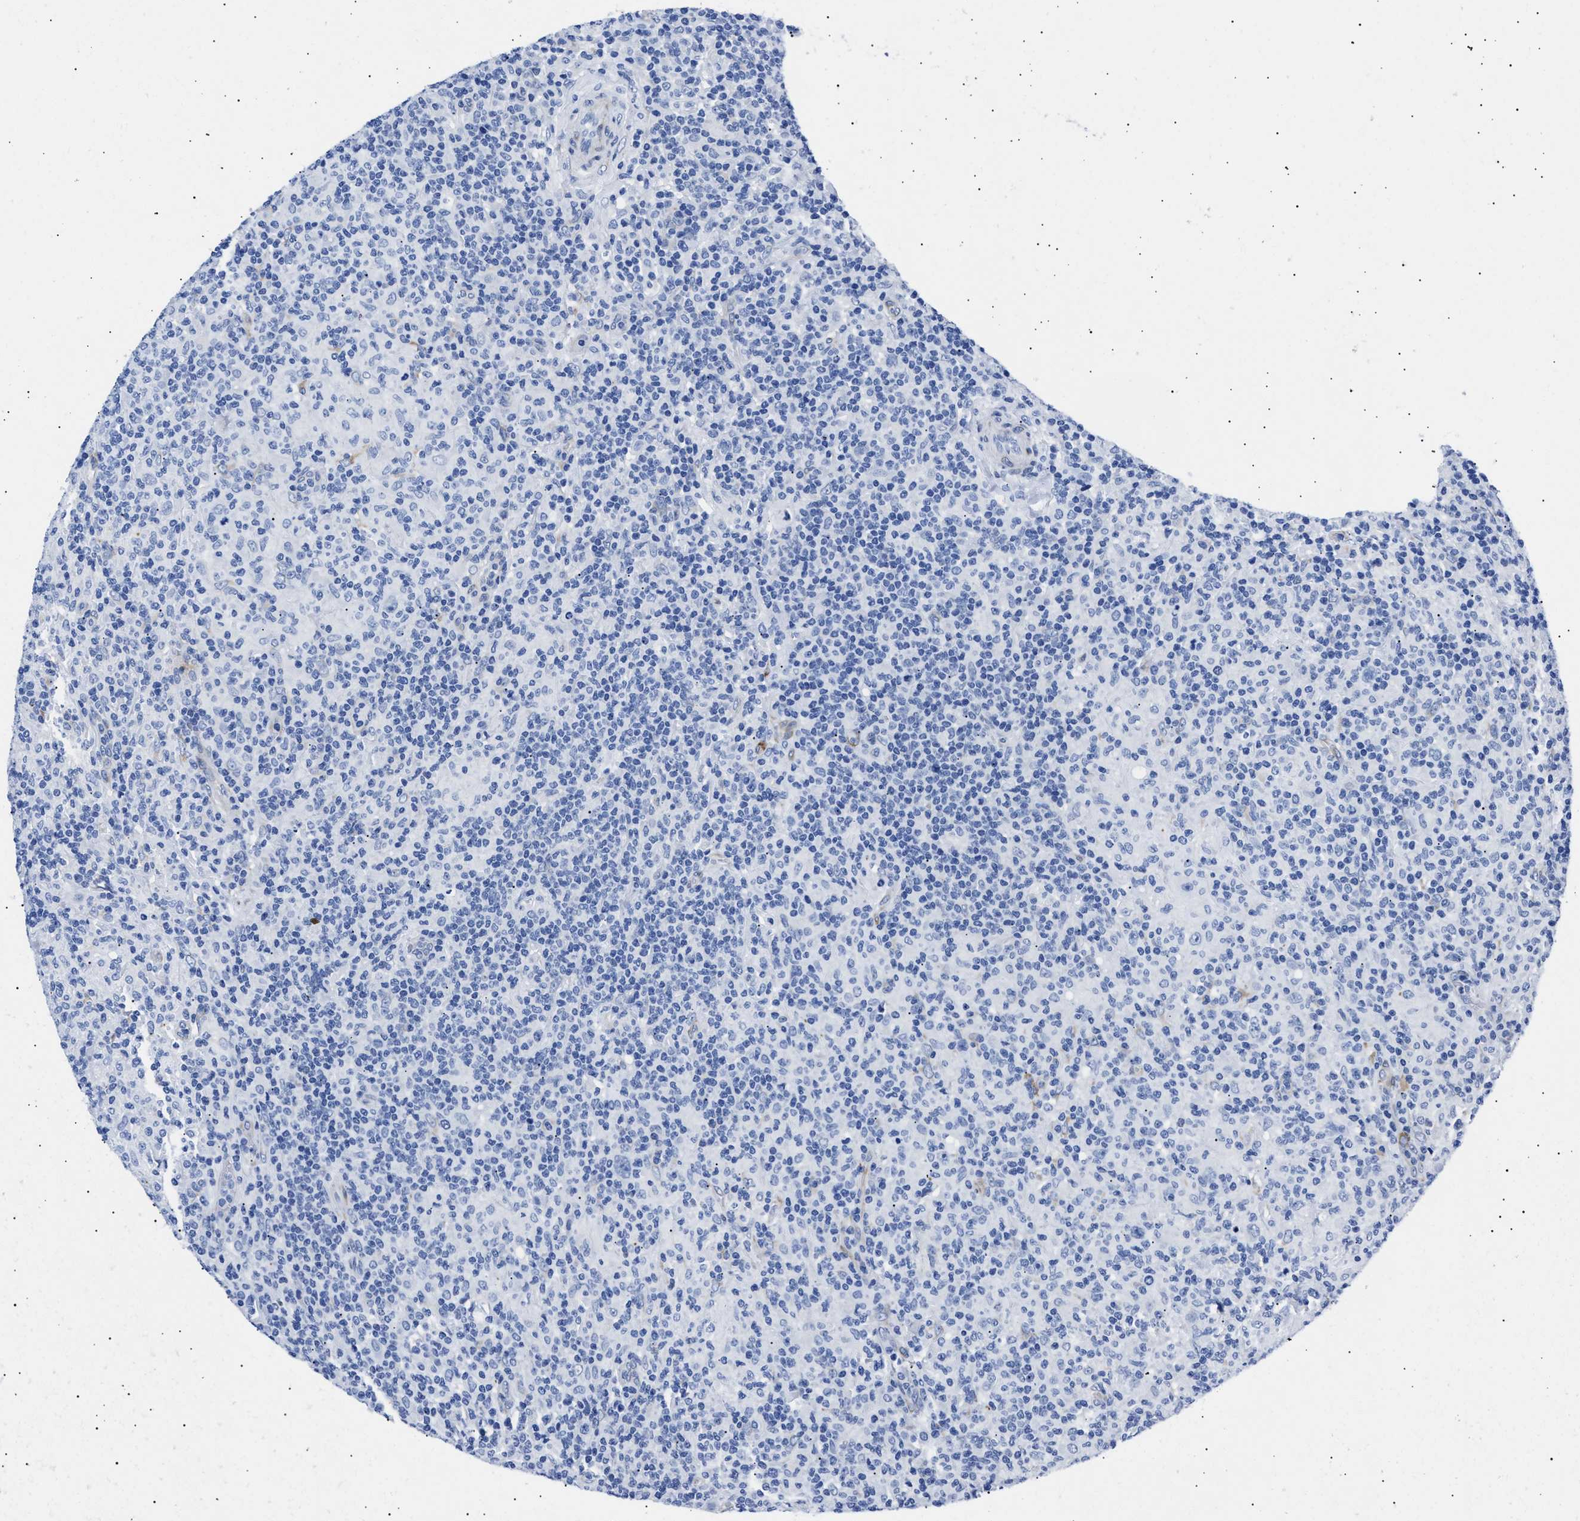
{"staining": {"intensity": "negative", "quantity": "none", "location": "none"}, "tissue": "lymphoma", "cell_type": "Tumor cells", "image_type": "cancer", "snomed": [{"axis": "morphology", "description": "Hodgkin's disease, NOS"}, {"axis": "topography", "description": "Lymph node"}], "caption": "Lymphoma stained for a protein using immunohistochemistry (IHC) displays no staining tumor cells.", "gene": "HEMGN", "patient": {"sex": "male", "age": 70}}